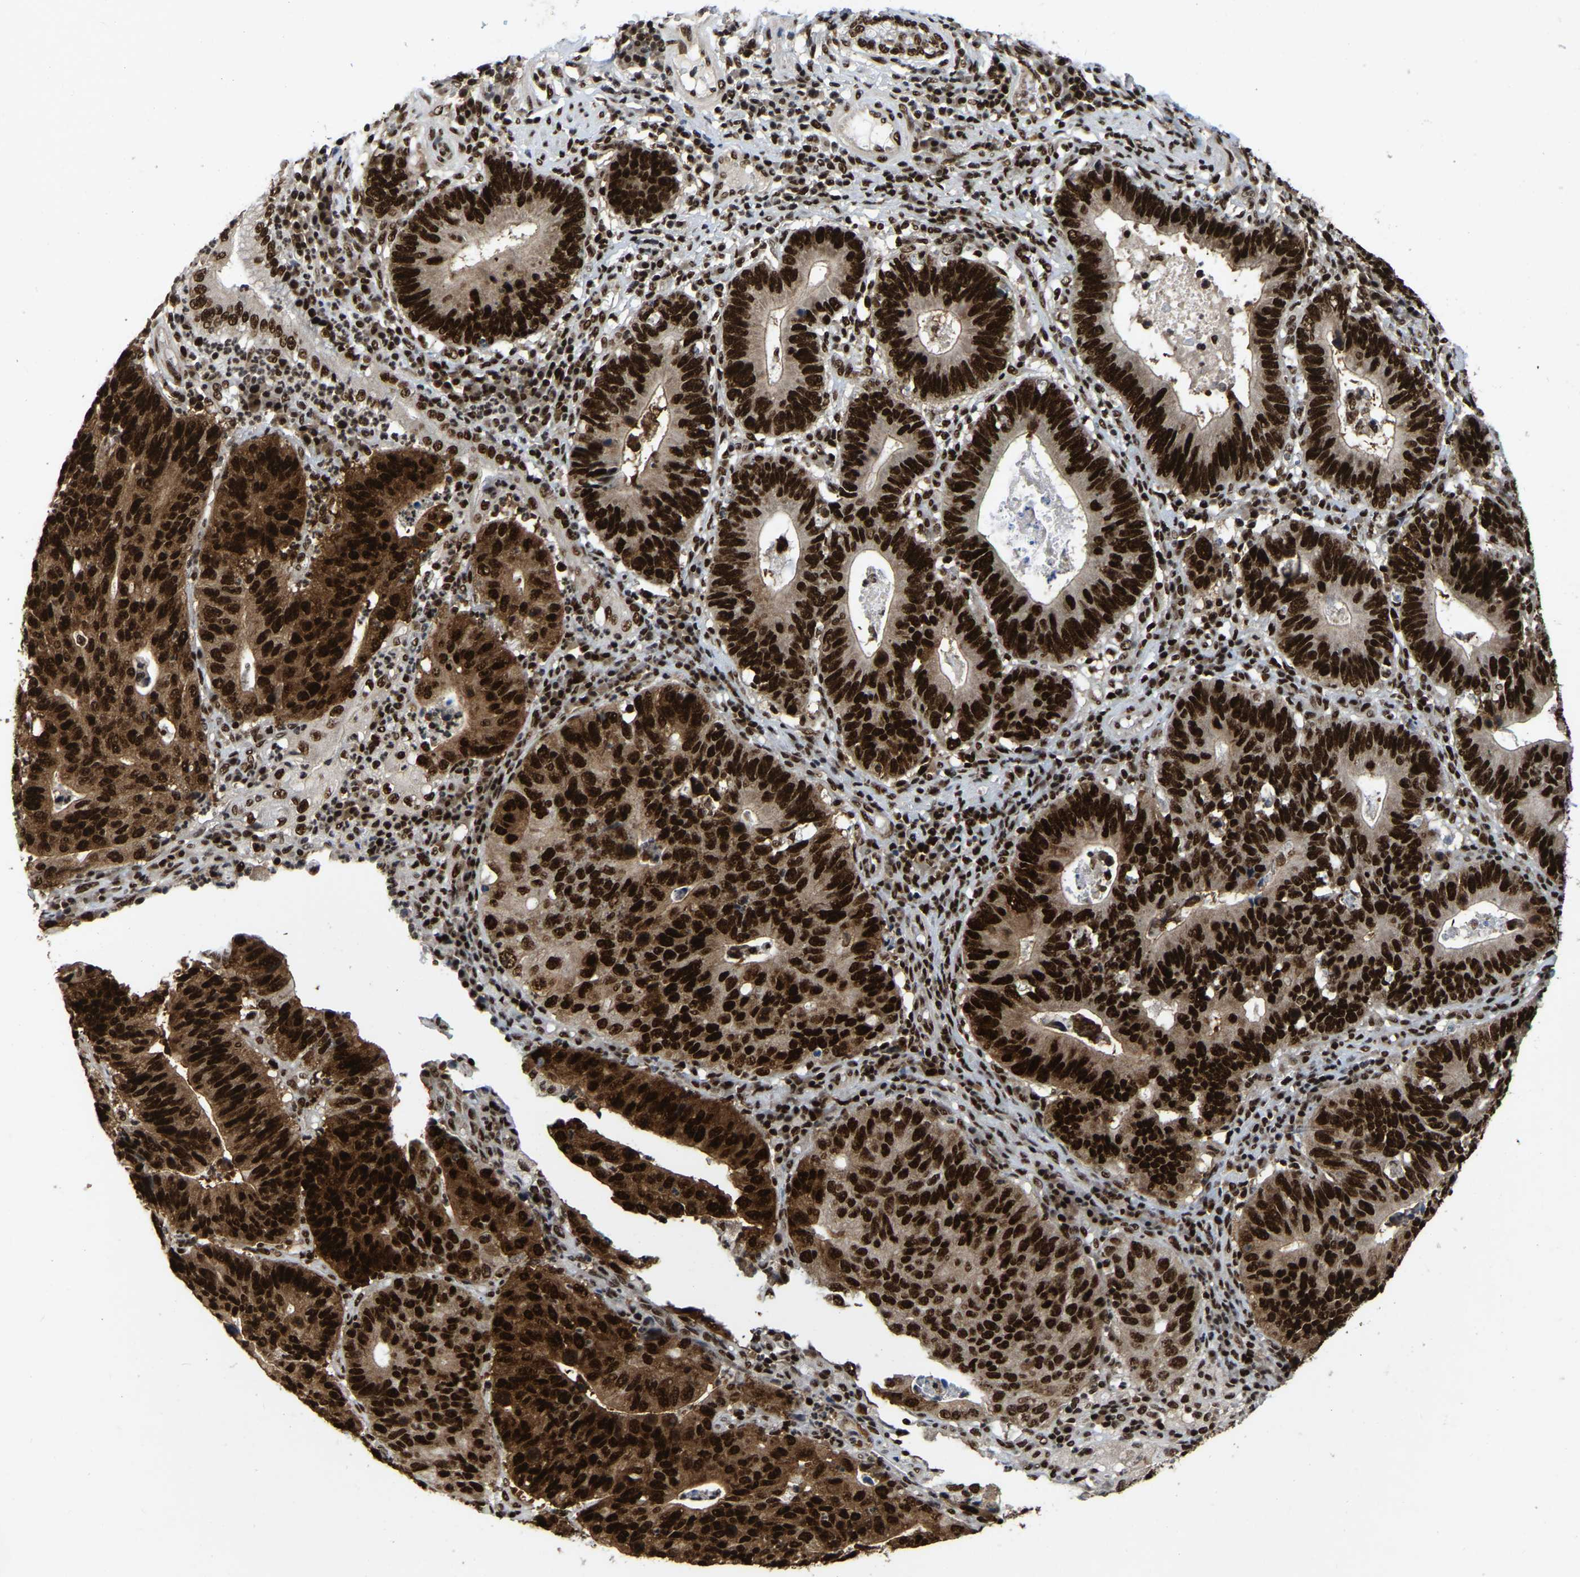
{"staining": {"intensity": "strong", "quantity": ">75%", "location": "nuclear"}, "tissue": "stomach cancer", "cell_type": "Tumor cells", "image_type": "cancer", "snomed": [{"axis": "morphology", "description": "Adenocarcinoma, NOS"}, {"axis": "topography", "description": "Stomach"}], "caption": "Immunohistochemical staining of stomach cancer (adenocarcinoma) shows strong nuclear protein staining in about >75% of tumor cells.", "gene": "TBL1XR1", "patient": {"sex": "male", "age": 59}}